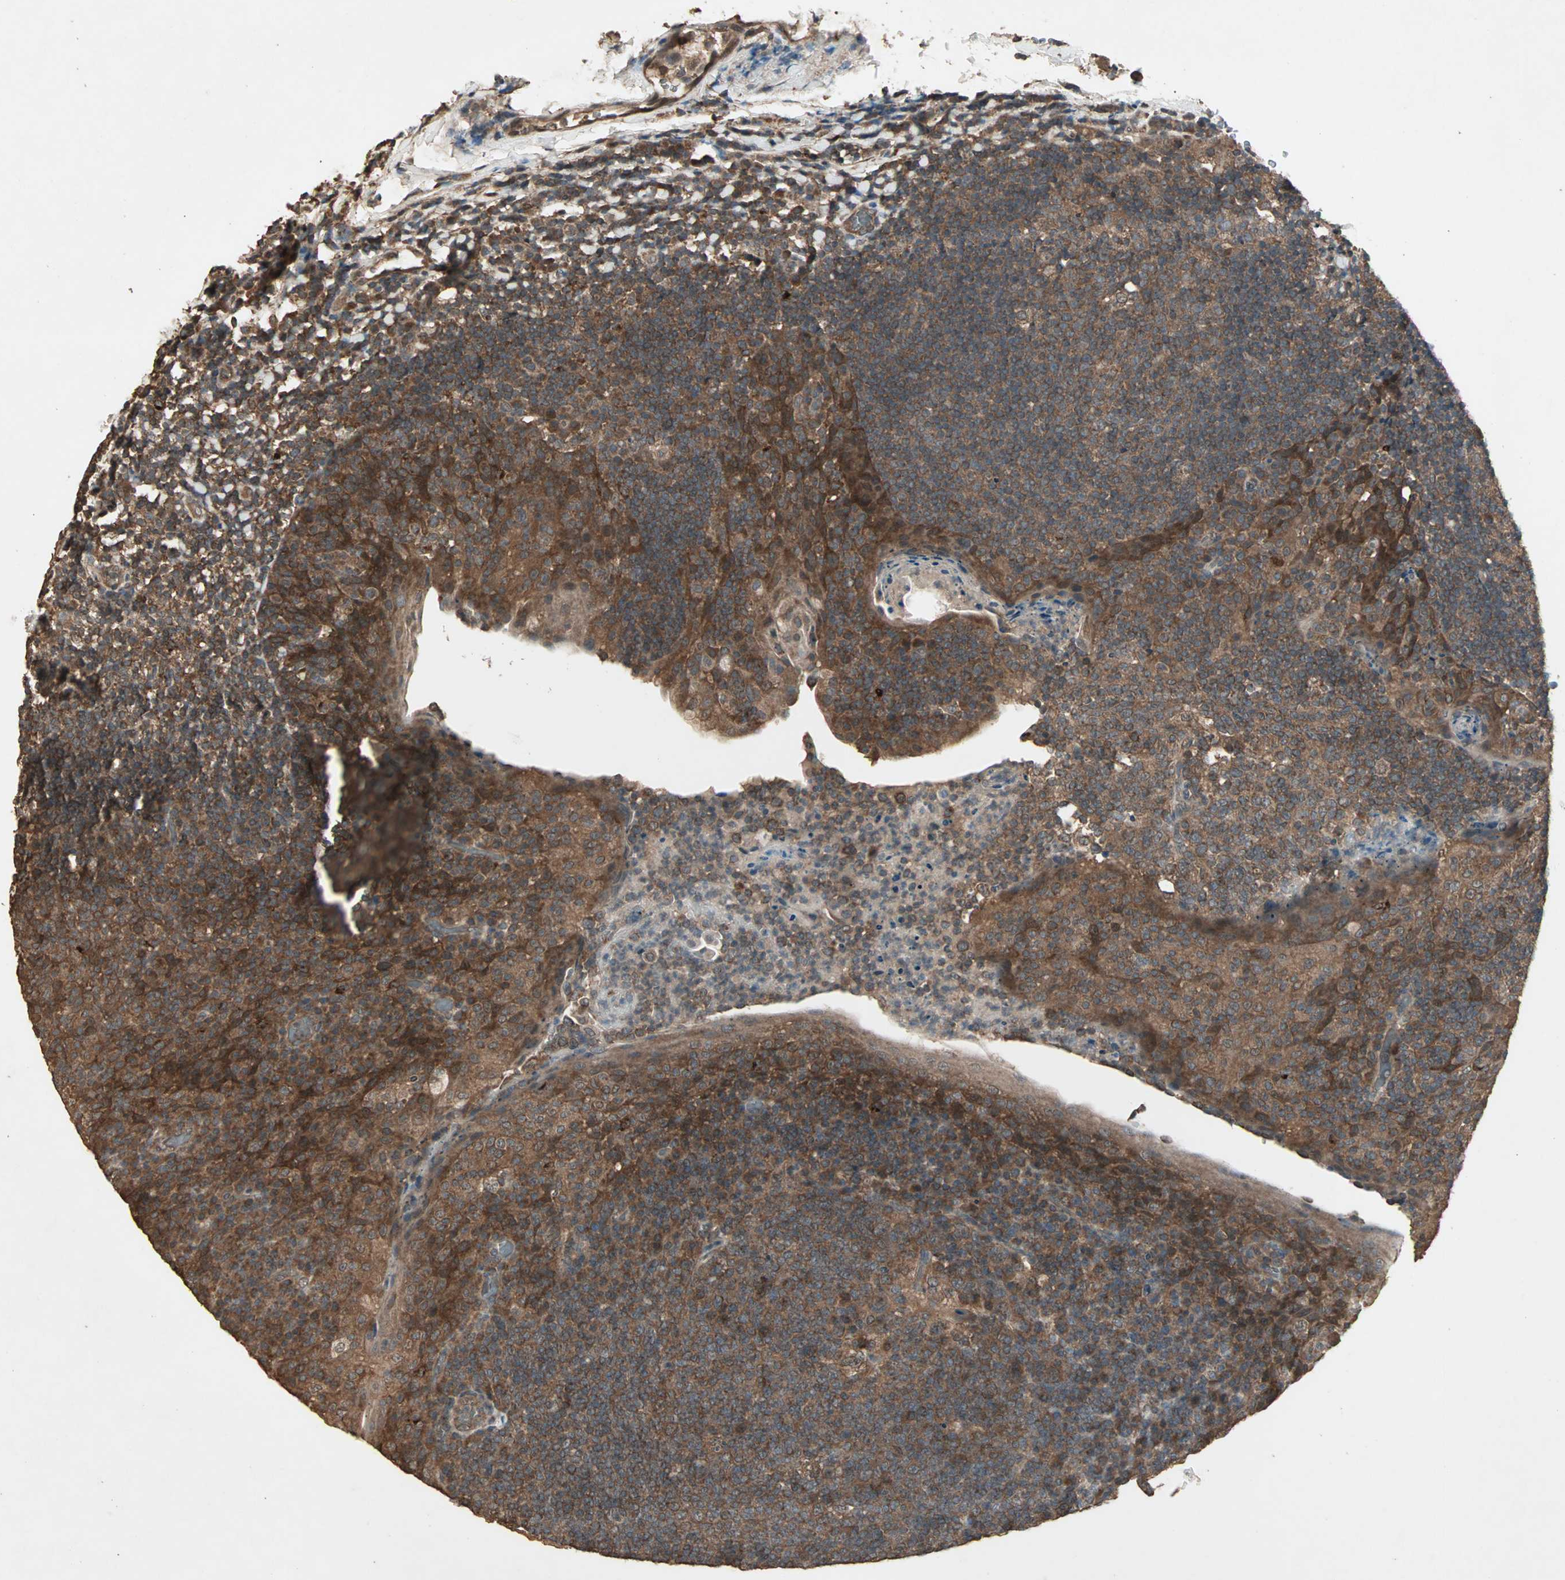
{"staining": {"intensity": "strong", "quantity": ">75%", "location": "cytoplasmic/membranous"}, "tissue": "tonsil", "cell_type": "Germinal center cells", "image_type": "normal", "snomed": [{"axis": "morphology", "description": "Normal tissue, NOS"}, {"axis": "topography", "description": "Tonsil"}], "caption": "Immunohistochemical staining of unremarkable human tonsil reveals strong cytoplasmic/membranous protein positivity in about >75% of germinal center cells.", "gene": "UBAC1", "patient": {"sex": "male", "age": 17}}